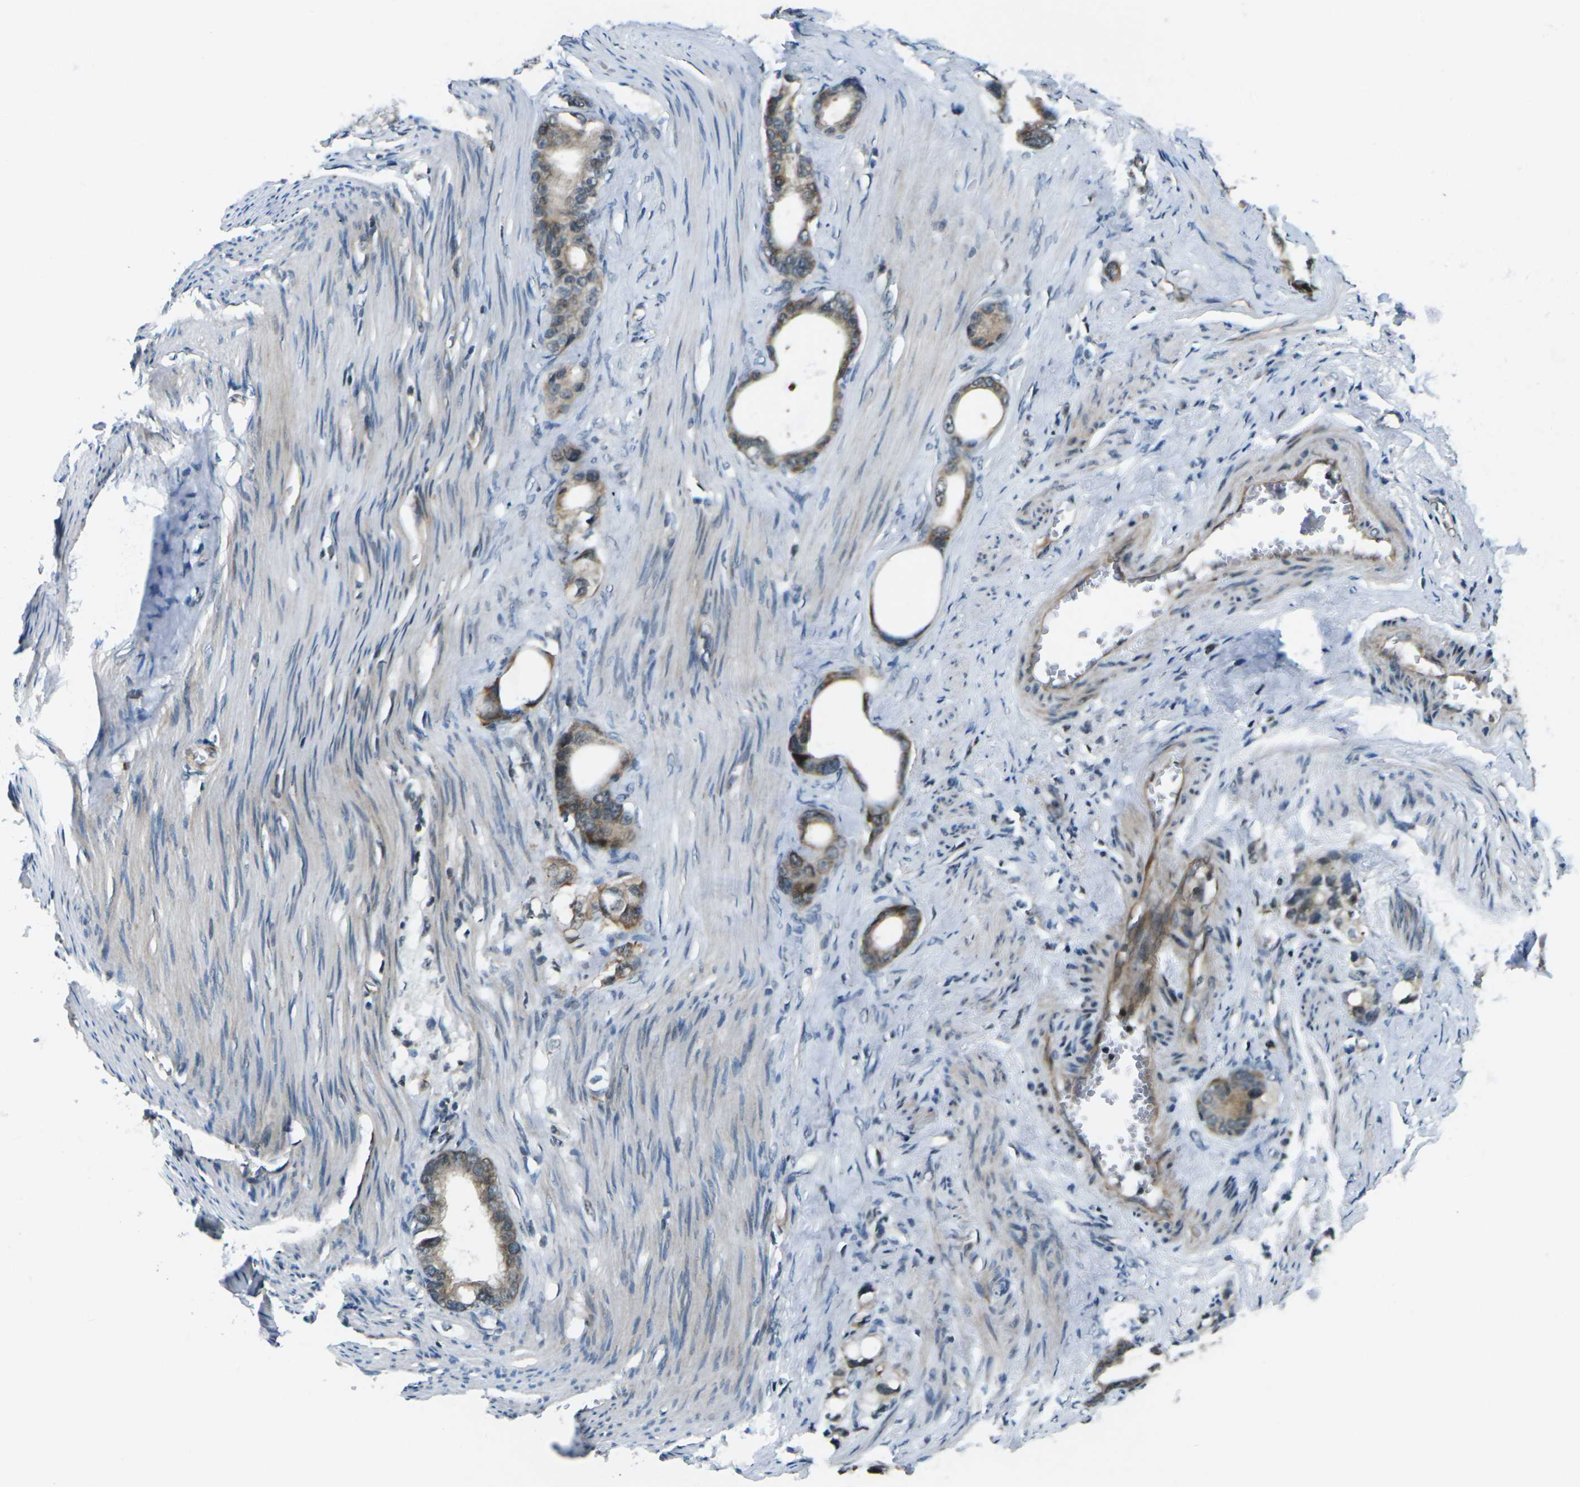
{"staining": {"intensity": "moderate", "quantity": ">75%", "location": "cytoplasmic/membranous"}, "tissue": "stomach cancer", "cell_type": "Tumor cells", "image_type": "cancer", "snomed": [{"axis": "morphology", "description": "Adenocarcinoma, NOS"}, {"axis": "topography", "description": "Stomach"}], "caption": "Tumor cells display medium levels of moderate cytoplasmic/membranous positivity in about >75% of cells in stomach cancer.", "gene": "UBE2S", "patient": {"sex": "female", "age": 75}}